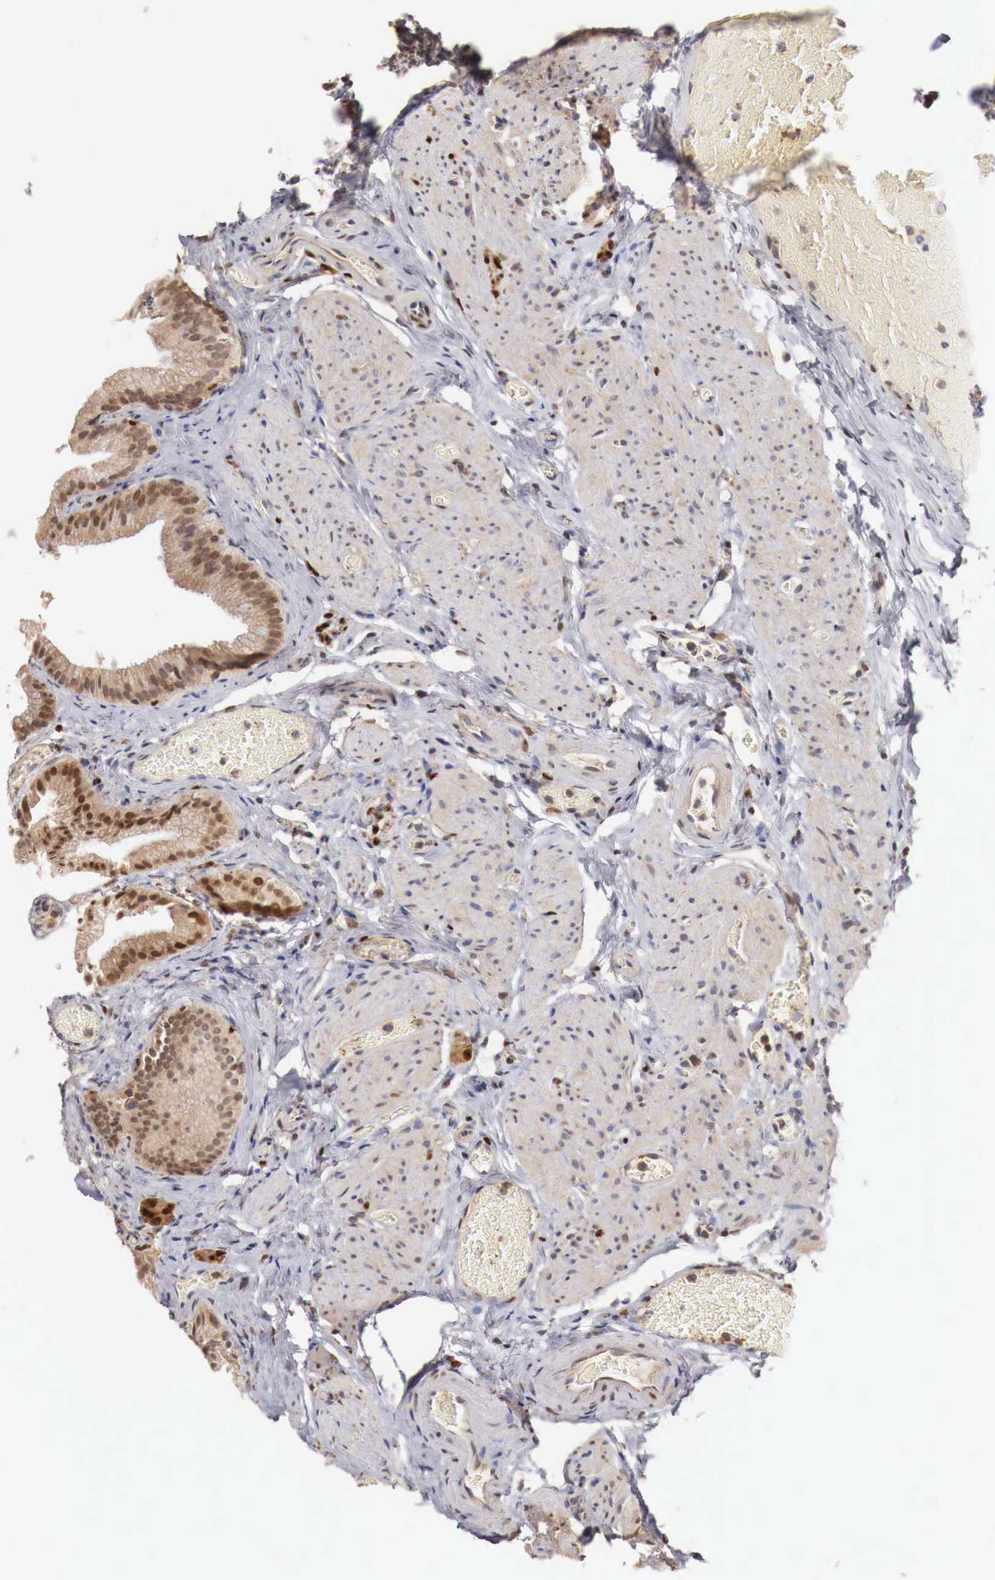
{"staining": {"intensity": "moderate", "quantity": ">75%", "location": "nuclear"}, "tissue": "gallbladder", "cell_type": "Glandular cells", "image_type": "normal", "snomed": [{"axis": "morphology", "description": "Normal tissue, NOS"}, {"axis": "topography", "description": "Gallbladder"}], "caption": "Protein staining by IHC shows moderate nuclear positivity in about >75% of glandular cells in benign gallbladder. The staining was performed using DAB (3,3'-diaminobenzidine) to visualize the protein expression in brown, while the nuclei were stained in blue with hematoxylin (Magnification: 20x).", "gene": "KHDRBS2", "patient": {"sex": "female", "age": 44}}